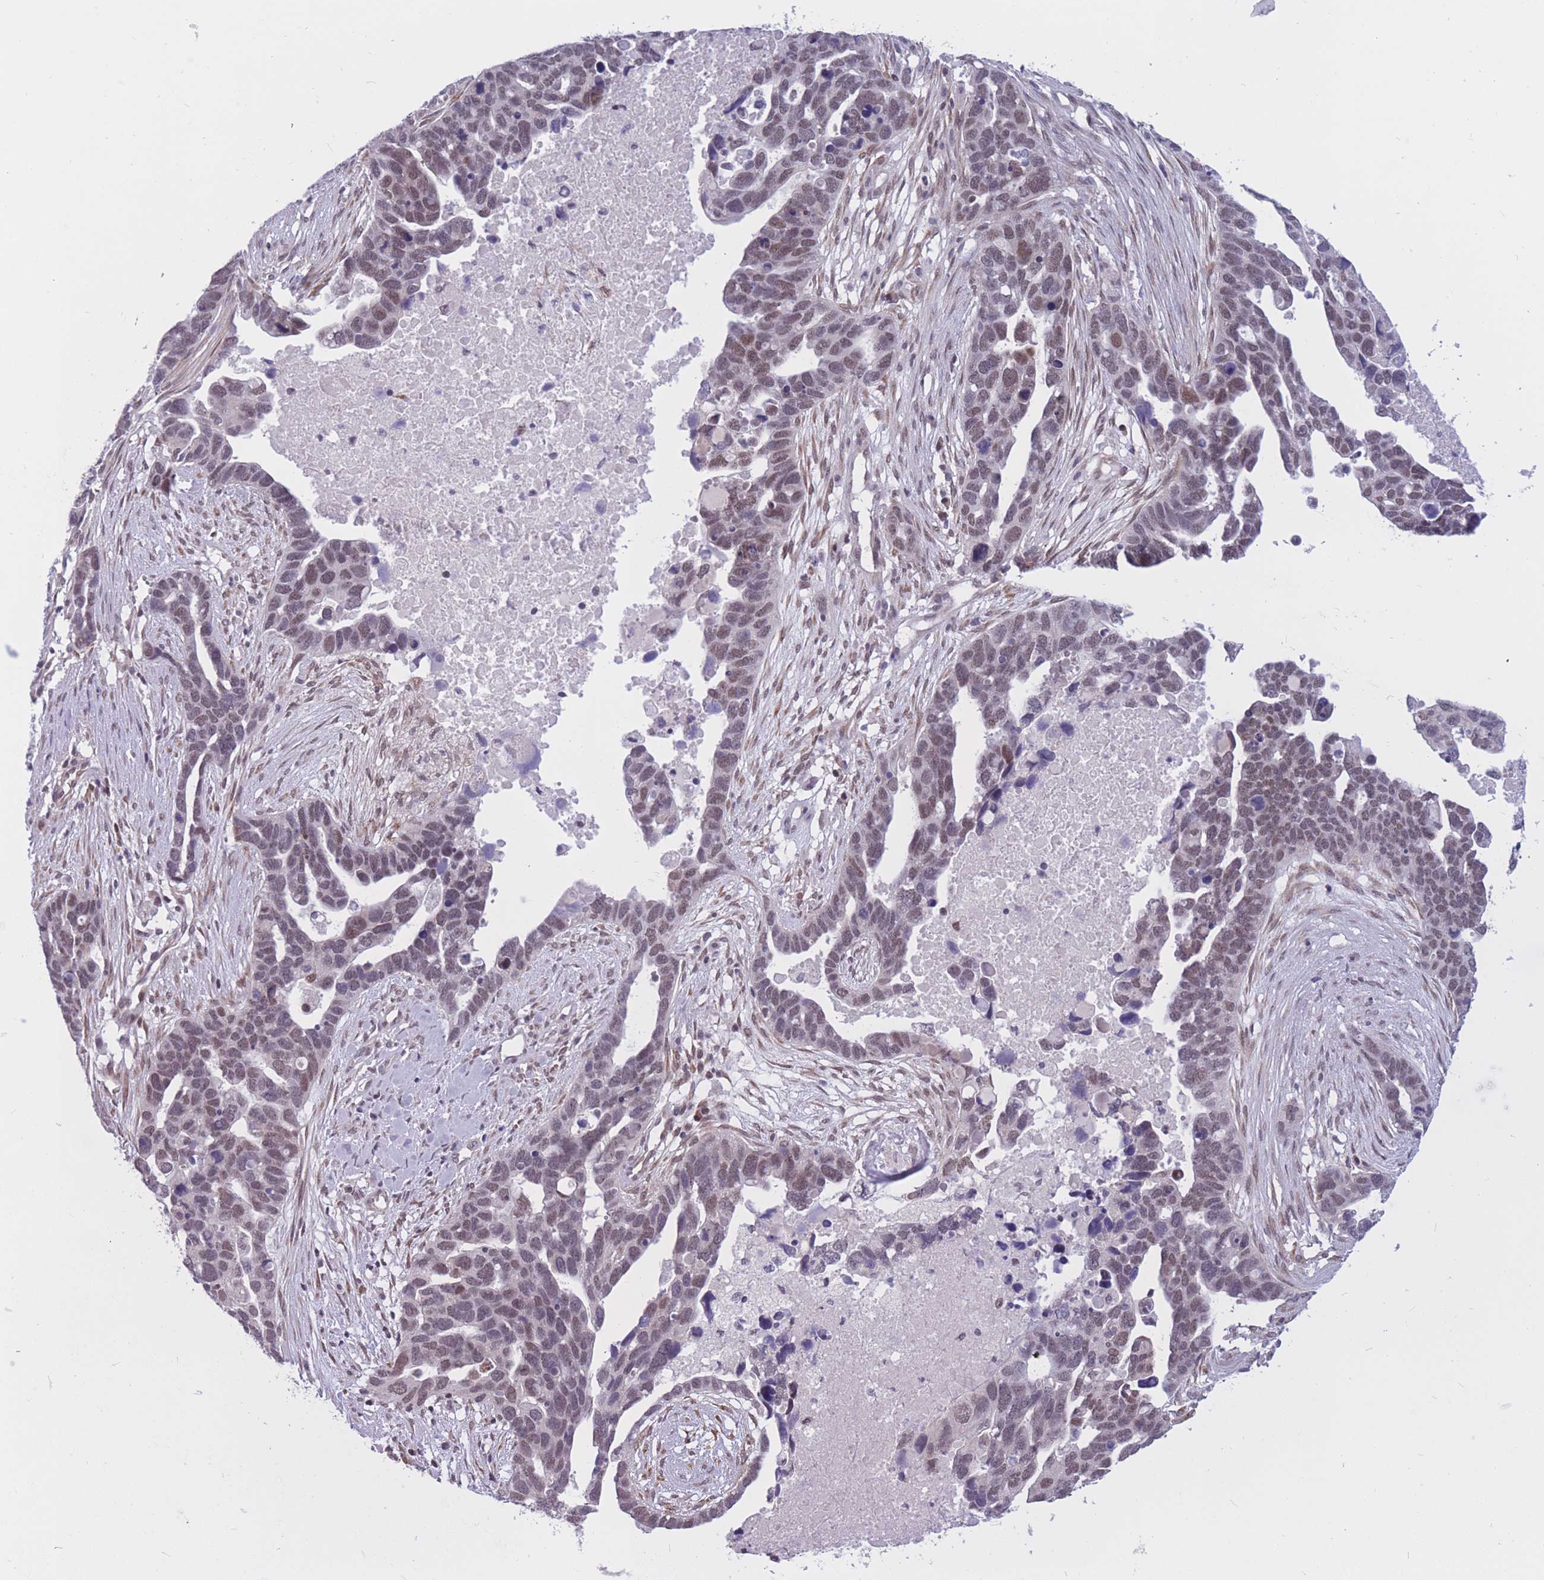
{"staining": {"intensity": "weak", "quantity": "<25%", "location": "nuclear"}, "tissue": "ovarian cancer", "cell_type": "Tumor cells", "image_type": "cancer", "snomed": [{"axis": "morphology", "description": "Cystadenocarcinoma, serous, NOS"}, {"axis": "topography", "description": "Ovary"}], "caption": "The photomicrograph exhibits no staining of tumor cells in serous cystadenocarcinoma (ovarian).", "gene": "BCL9L", "patient": {"sex": "female", "age": 54}}